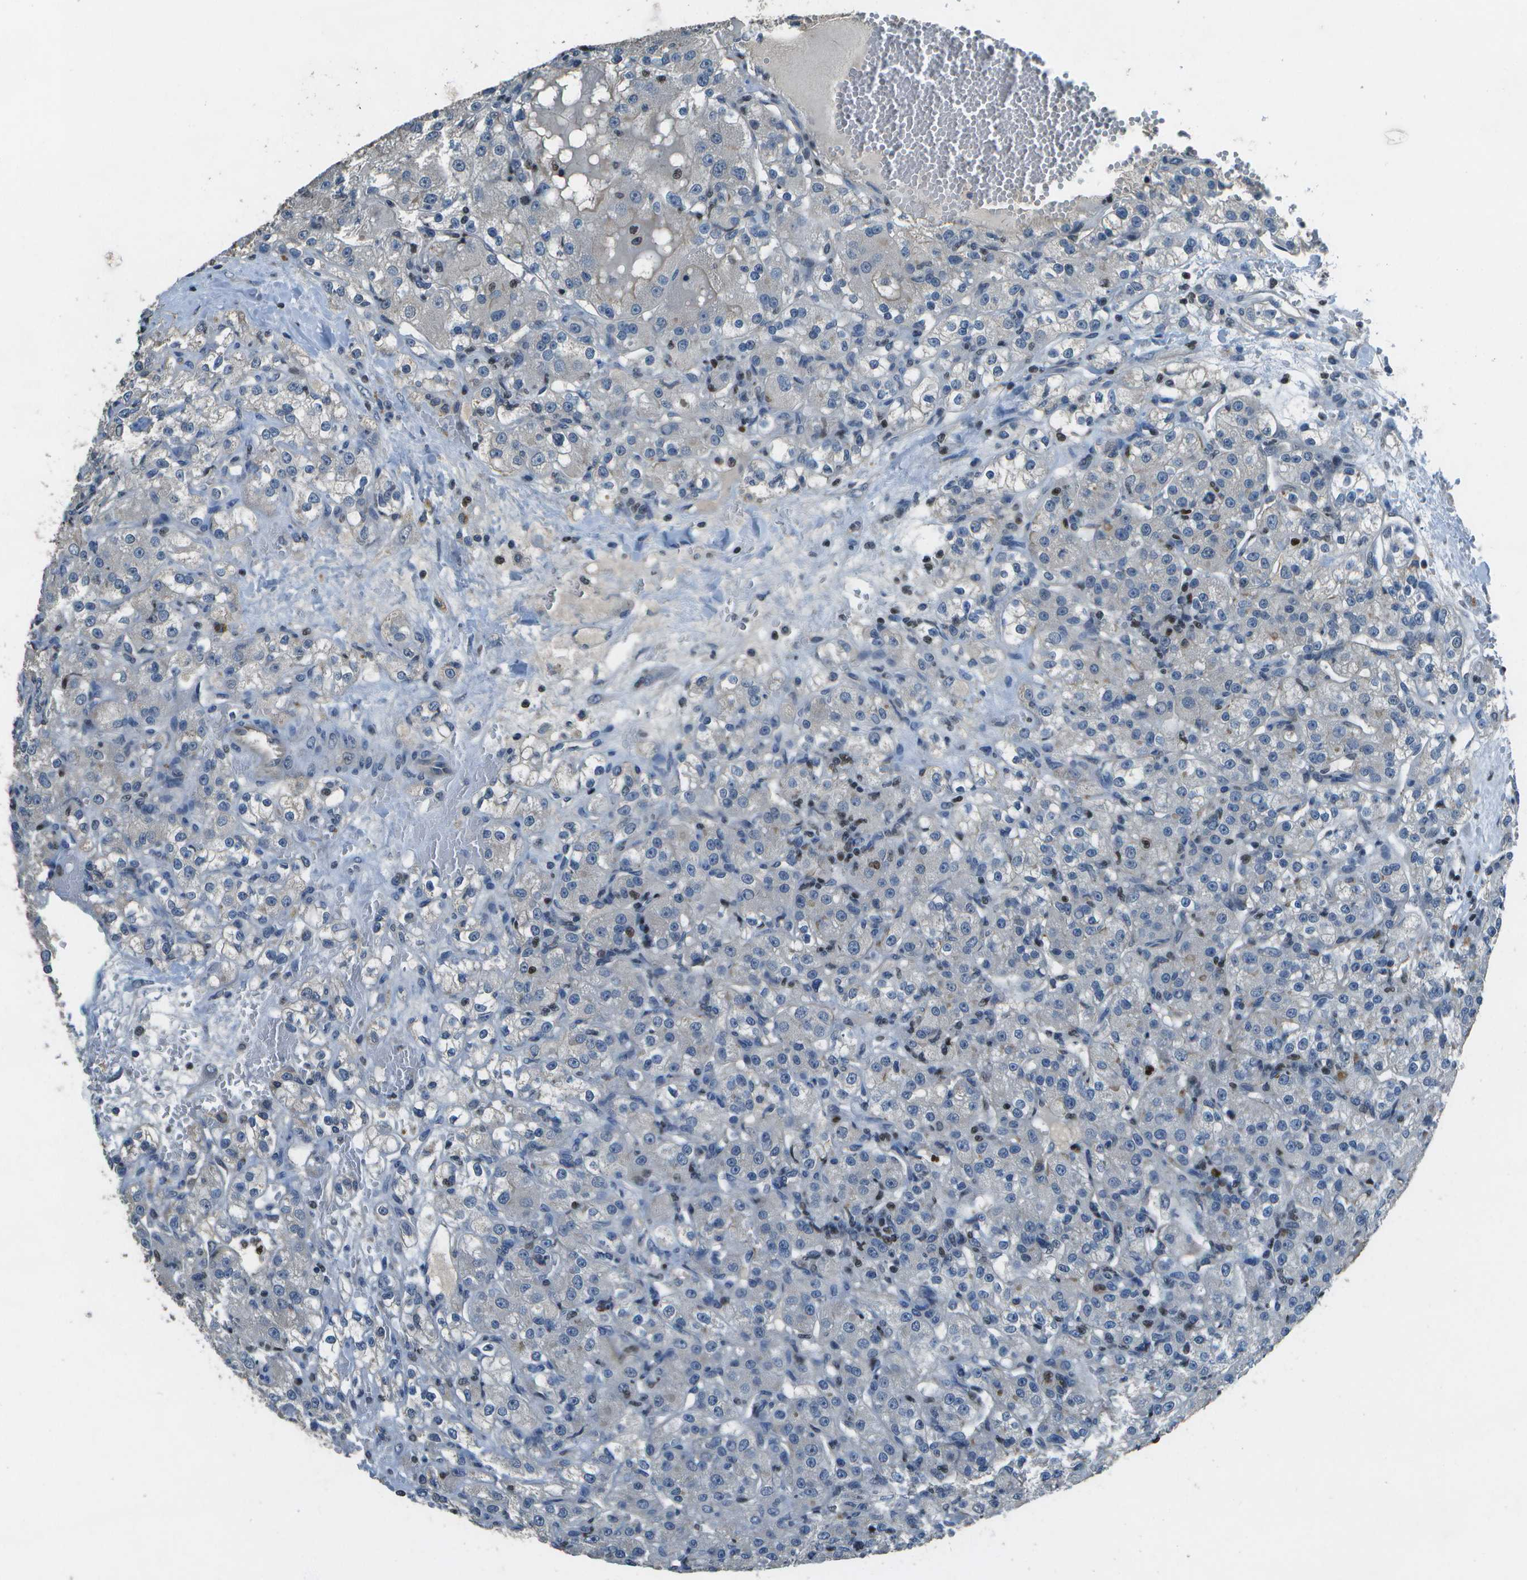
{"staining": {"intensity": "moderate", "quantity": "<25%", "location": "nuclear"}, "tissue": "renal cancer", "cell_type": "Tumor cells", "image_type": "cancer", "snomed": [{"axis": "morphology", "description": "Normal tissue, NOS"}, {"axis": "morphology", "description": "Adenocarcinoma, NOS"}, {"axis": "topography", "description": "Kidney"}], "caption": "Renal cancer was stained to show a protein in brown. There is low levels of moderate nuclear expression in about <25% of tumor cells.", "gene": "PDLIM1", "patient": {"sex": "male", "age": 61}}